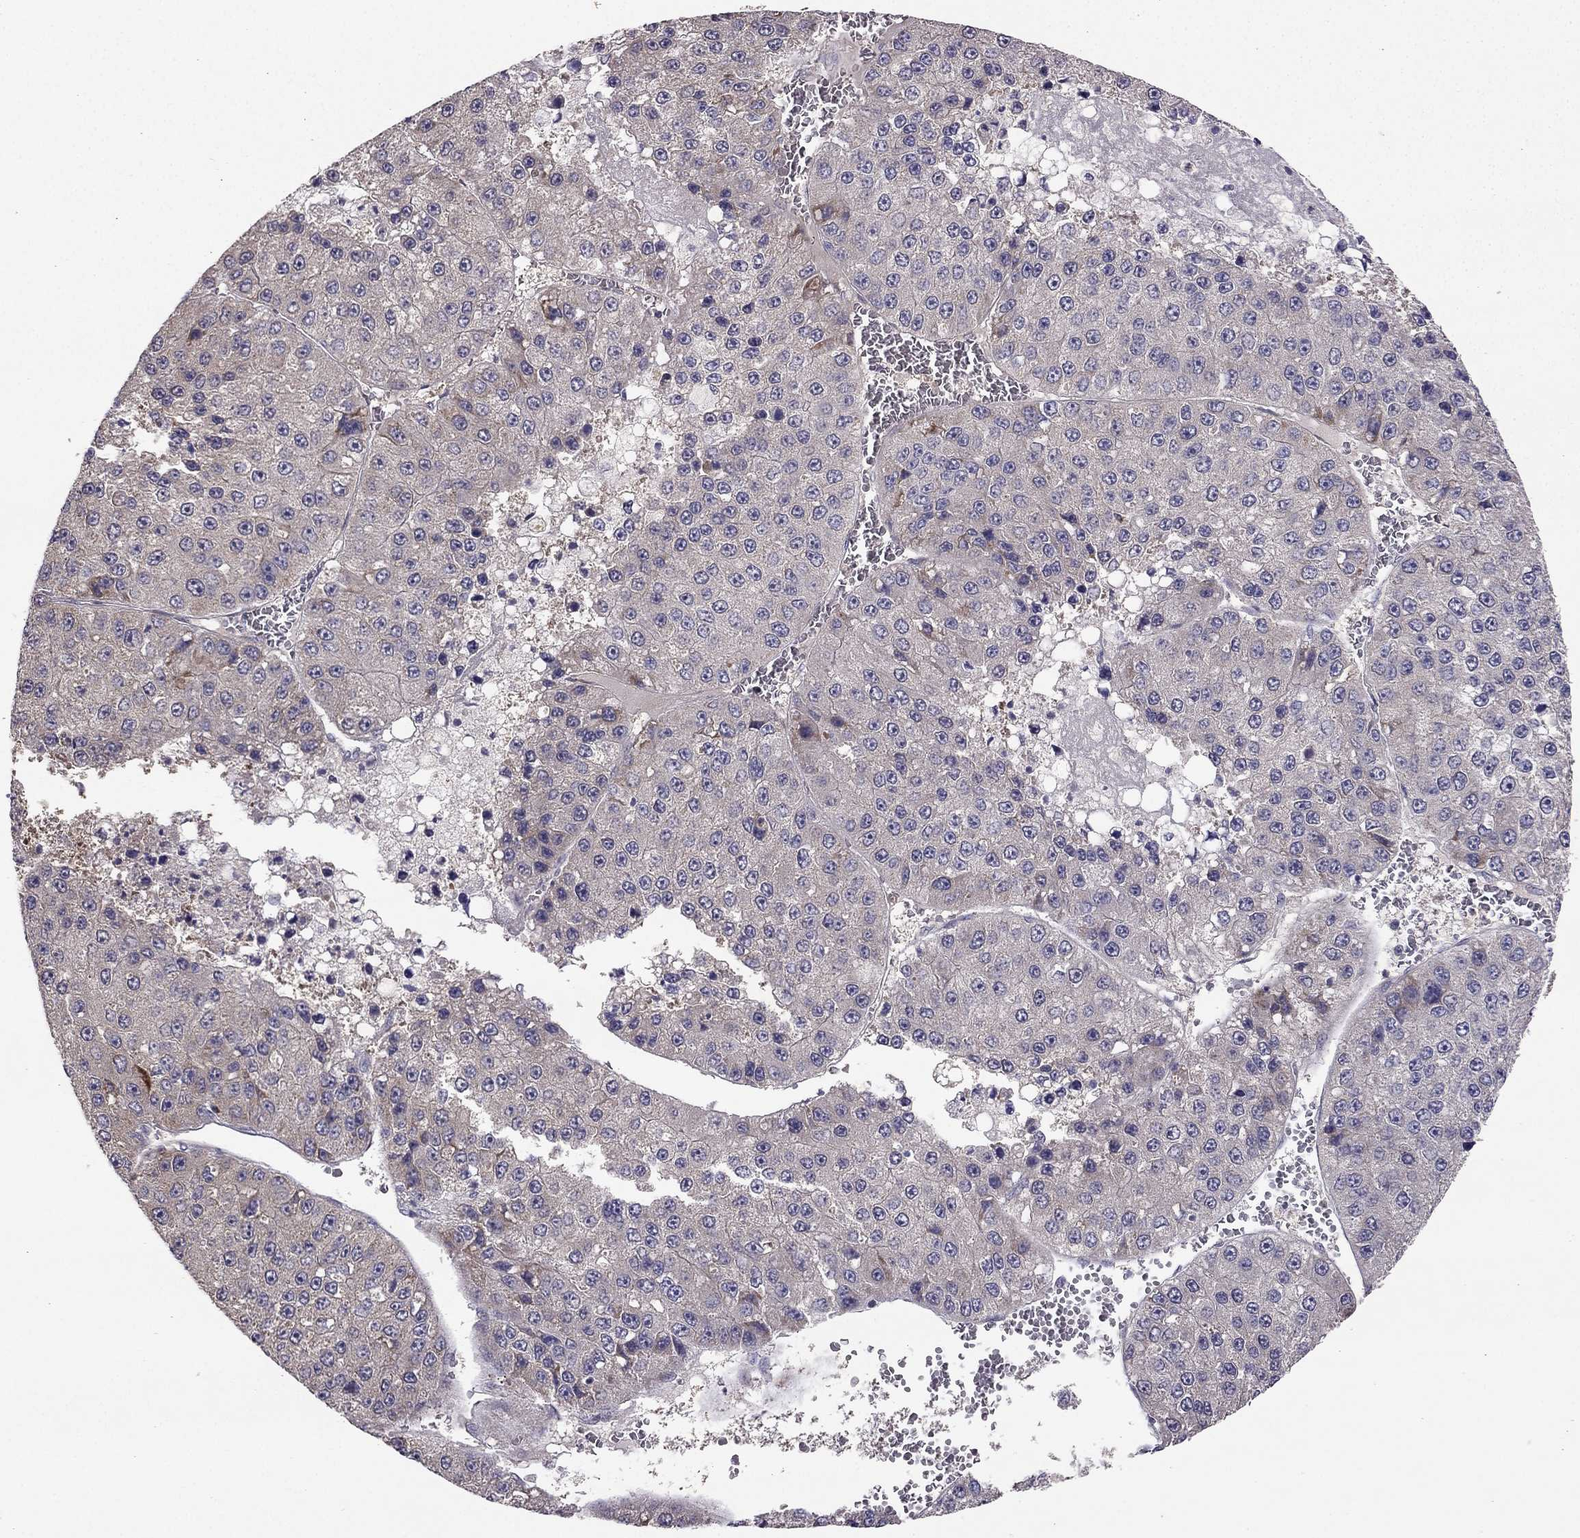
{"staining": {"intensity": "negative", "quantity": "none", "location": "none"}, "tissue": "liver cancer", "cell_type": "Tumor cells", "image_type": "cancer", "snomed": [{"axis": "morphology", "description": "Carcinoma, Hepatocellular, NOS"}, {"axis": "topography", "description": "Liver"}], "caption": "Hepatocellular carcinoma (liver) was stained to show a protein in brown. There is no significant positivity in tumor cells. (Stains: DAB (3,3'-diaminobenzidine) IHC with hematoxylin counter stain, Microscopy: brightfield microscopy at high magnification).", "gene": "STXBP5", "patient": {"sex": "female", "age": 73}}